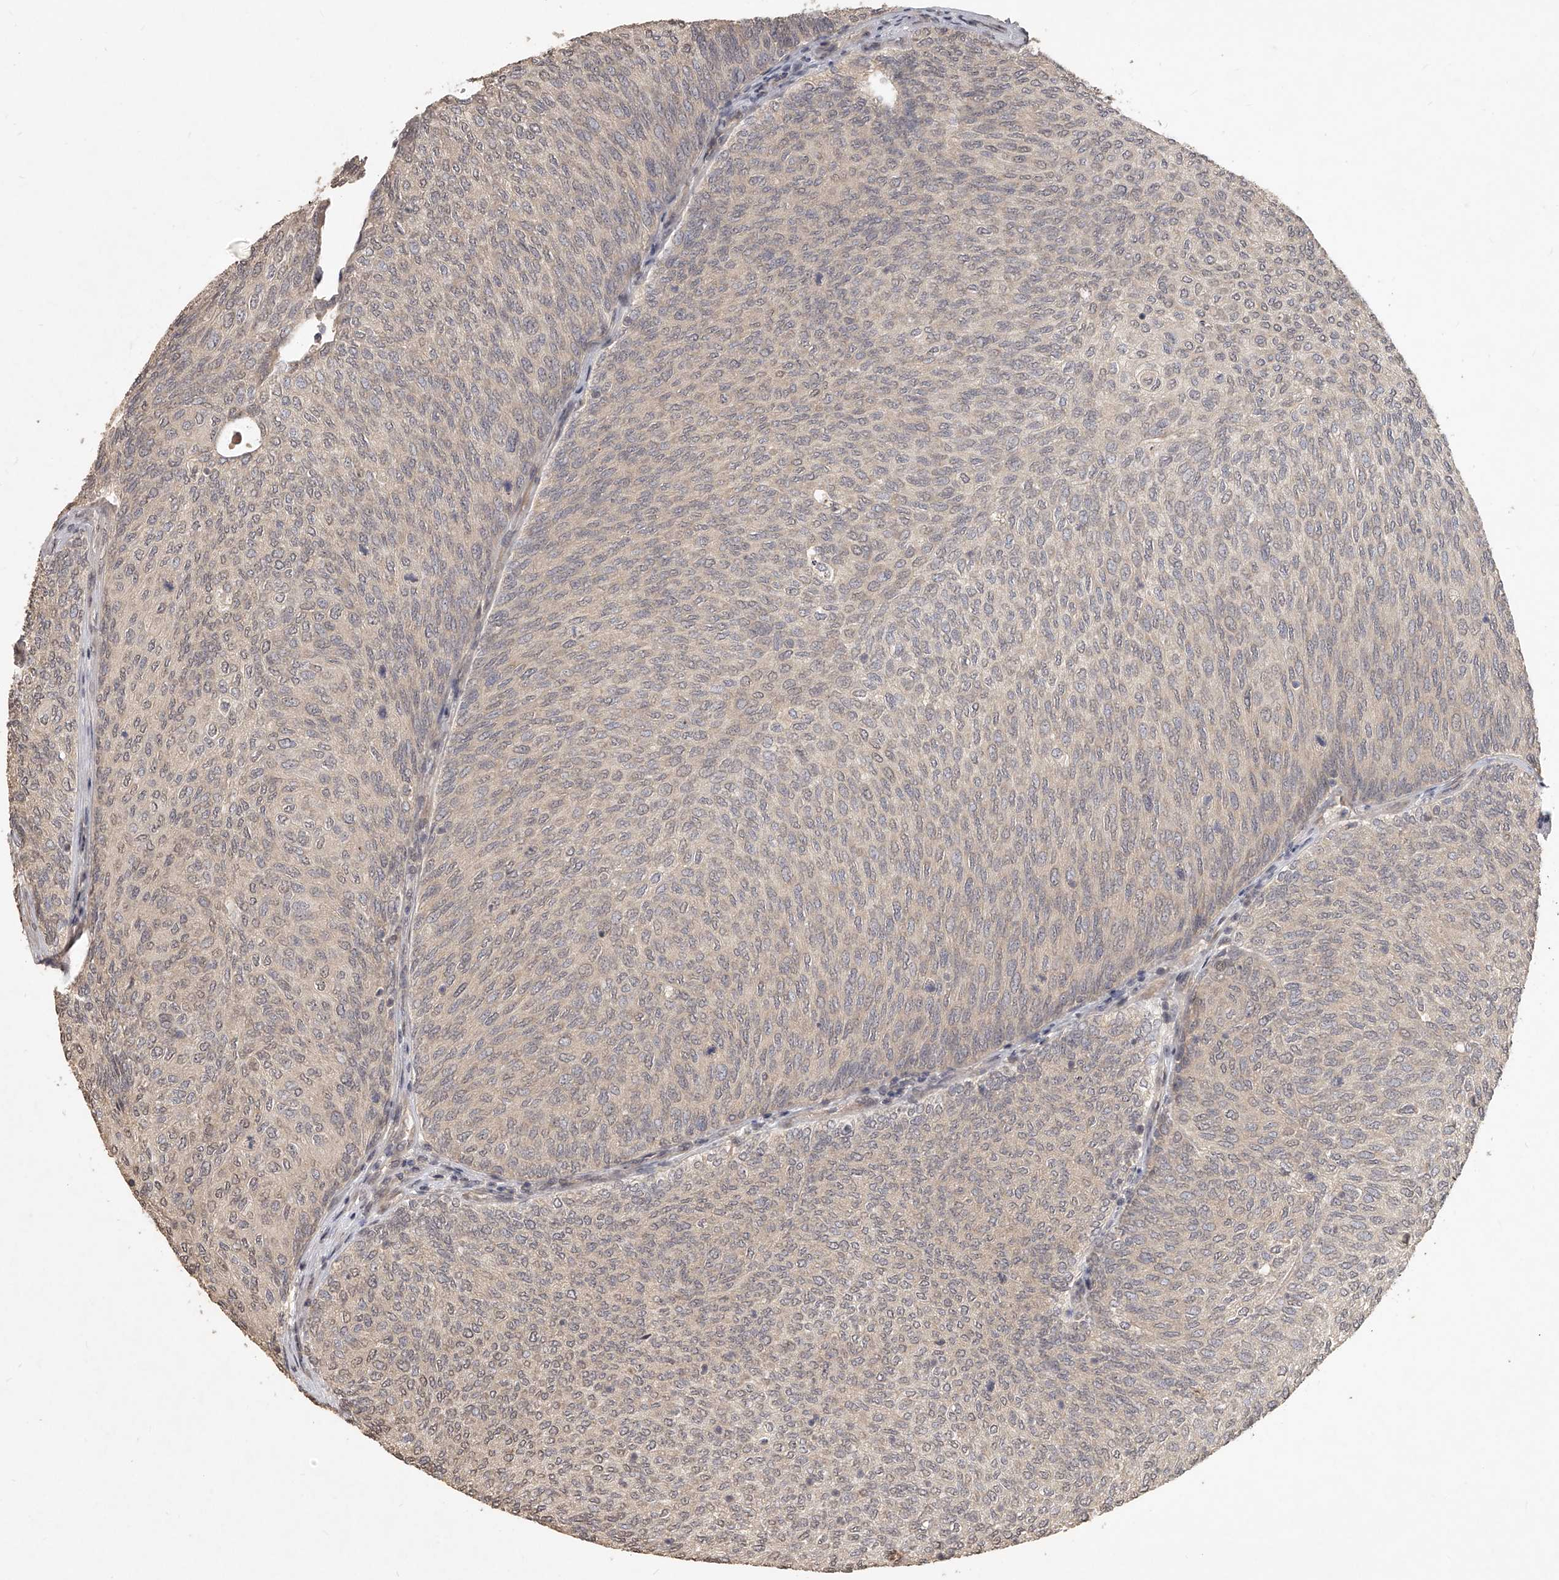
{"staining": {"intensity": "weak", "quantity": "25%-75%", "location": "nuclear"}, "tissue": "urothelial cancer", "cell_type": "Tumor cells", "image_type": "cancer", "snomed": [{"axis": "morphology", "description": "Urothelial carcinoma, Low grade"}, {"axis": "topography", "description": "Urinary bladder"}], "caption": "IHC histopathology image of human urothelial cancer stained for a protein (brown), which displays low levels of weak nuclear expression in about 25%-75% of tumor cells.", "gene": "SLC37A1", "patient": {"sex": "female", "age": 79}}